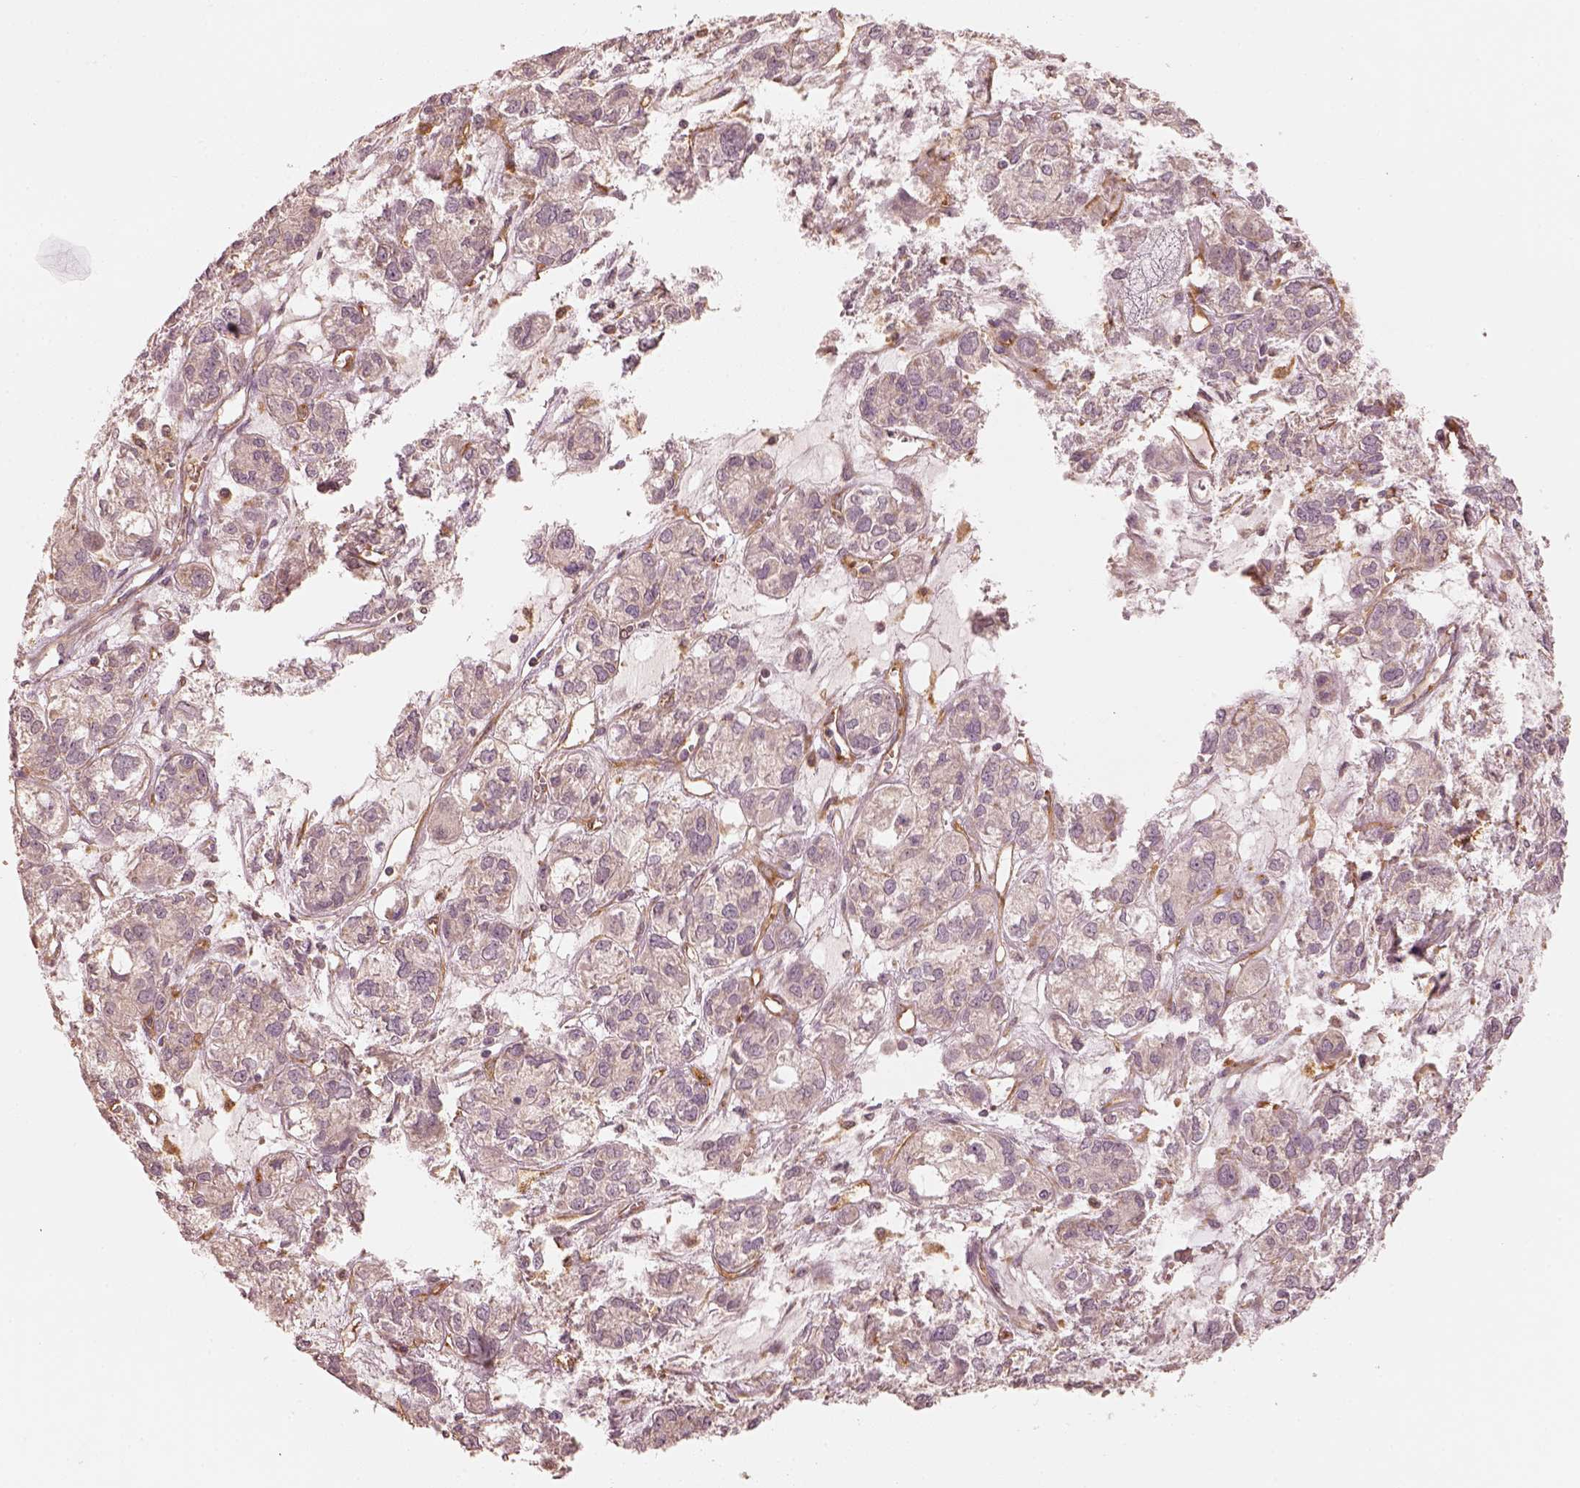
{"staining": {"intensity": "negative", "quantity": "none", "location": "none"}, "tissue": "ovarian cancer", "cell_type": "Tumor cells", "image_type": "cancer", "snomed": [{"axis": "morphology", "description": "Carcinoma, endometroid"}, {"axis": "topography", "description": "Ovary"}], "caption": "Immunohistochemistry (IHC) image of ovarian endometroid carcinoma stained for a protein (brown), which reveals no staining in tumor cells. (Stains: DAB (3,3'-diaminobenzidine) IHC with hematoxylin counter stain, Microscopy: brightfield microscopy at high magnification).", "gene": "FSCN1", "patient": {"sex": "female", "age": 64}}